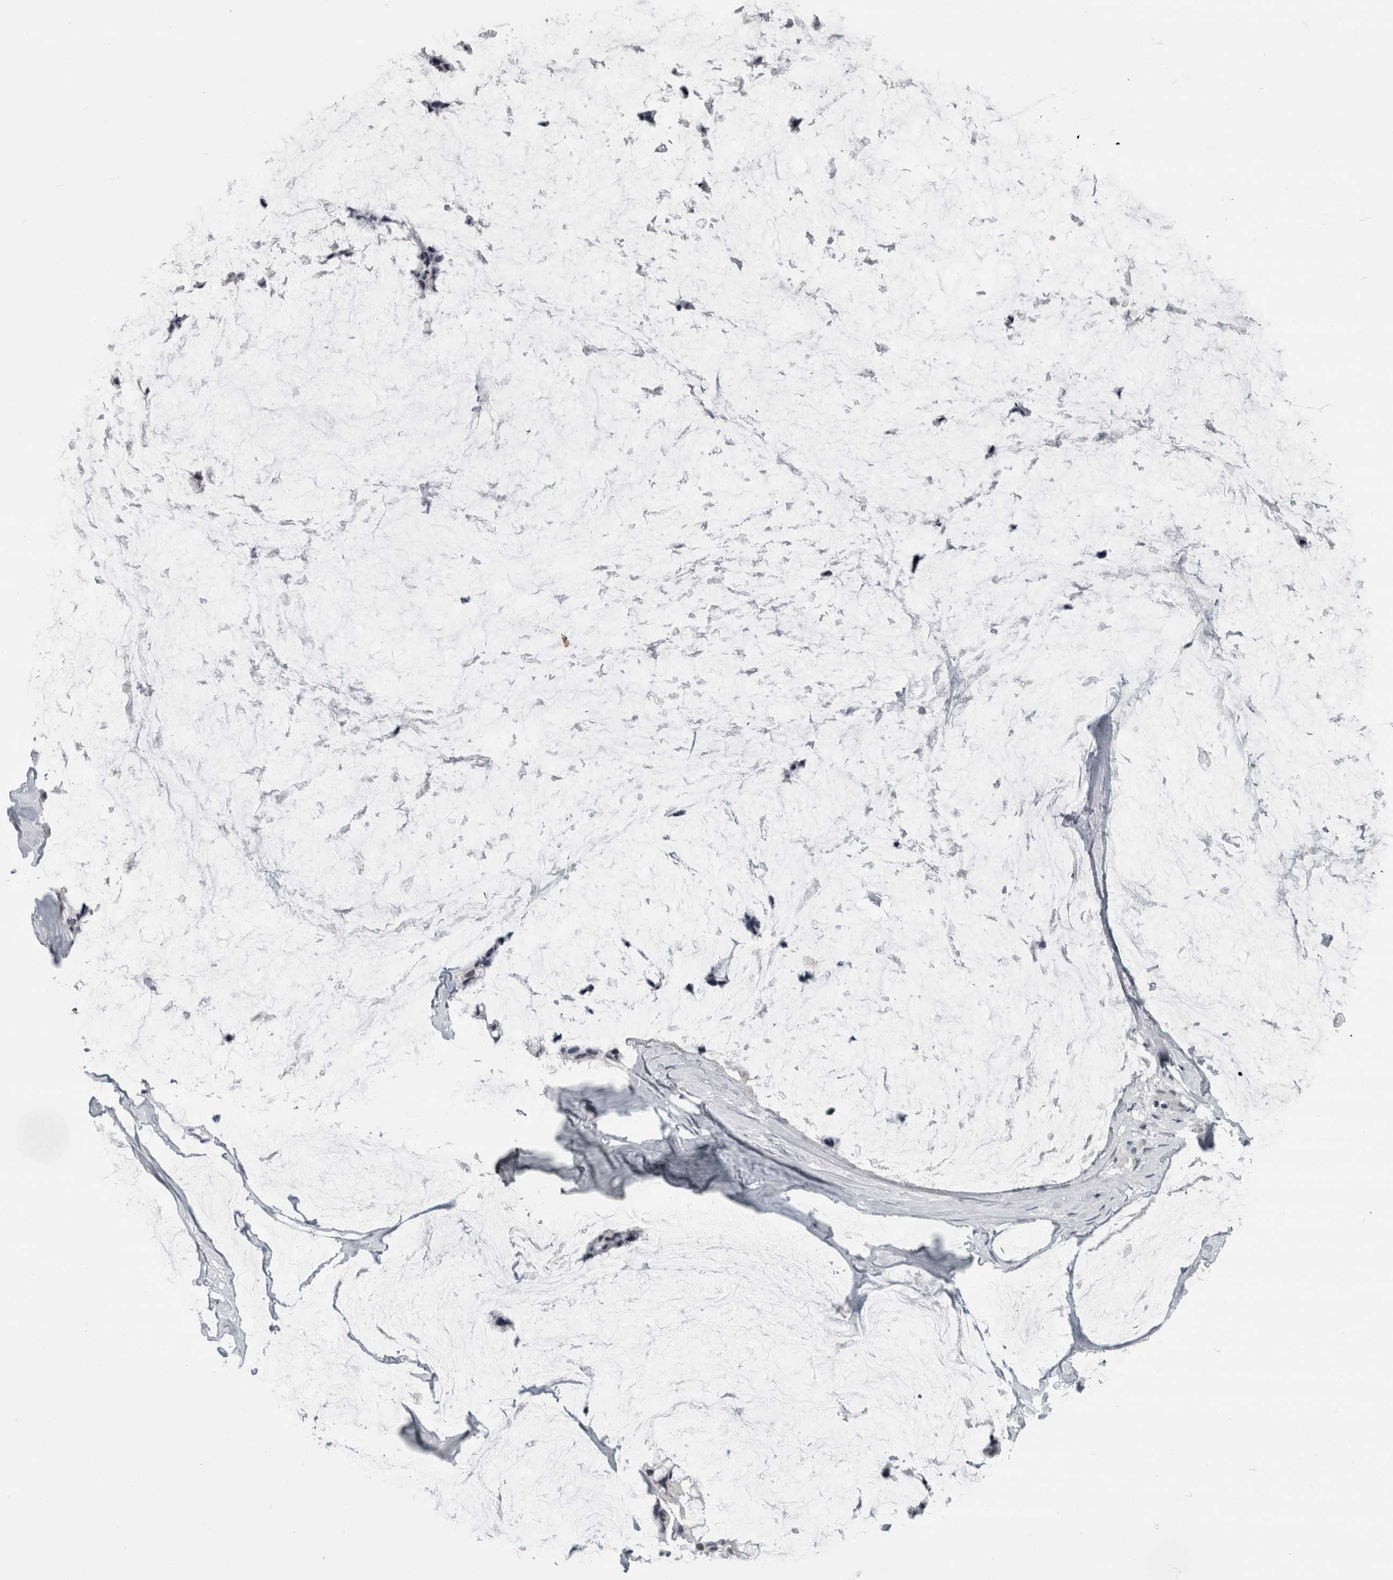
{"staining": {"intensity": "weak", "quantity": "<25%", "location": "nuclear"}, "tissue": "ovarian cancer", "cell_type": "Tumor cells", "image_type": "cancer", "snomed": [{"axis": "morphology", "description": "Cystadenocarcinoma, mucinous, NOS"}, {"axis": "topography", "description": "Ovary"}], "caption": "A photomicrograph of ovarian cancer (mucinous cystadenocarcinoma) stained for a protein displays no brown staining in tumor cells. Brightfield microscopy of immunohistochemistry stained with DAB (brown) and hematoxylin (blue), captured at high magnification.", "gene": "ARID4B", "patient": {"sex": "female", "age": 39}}